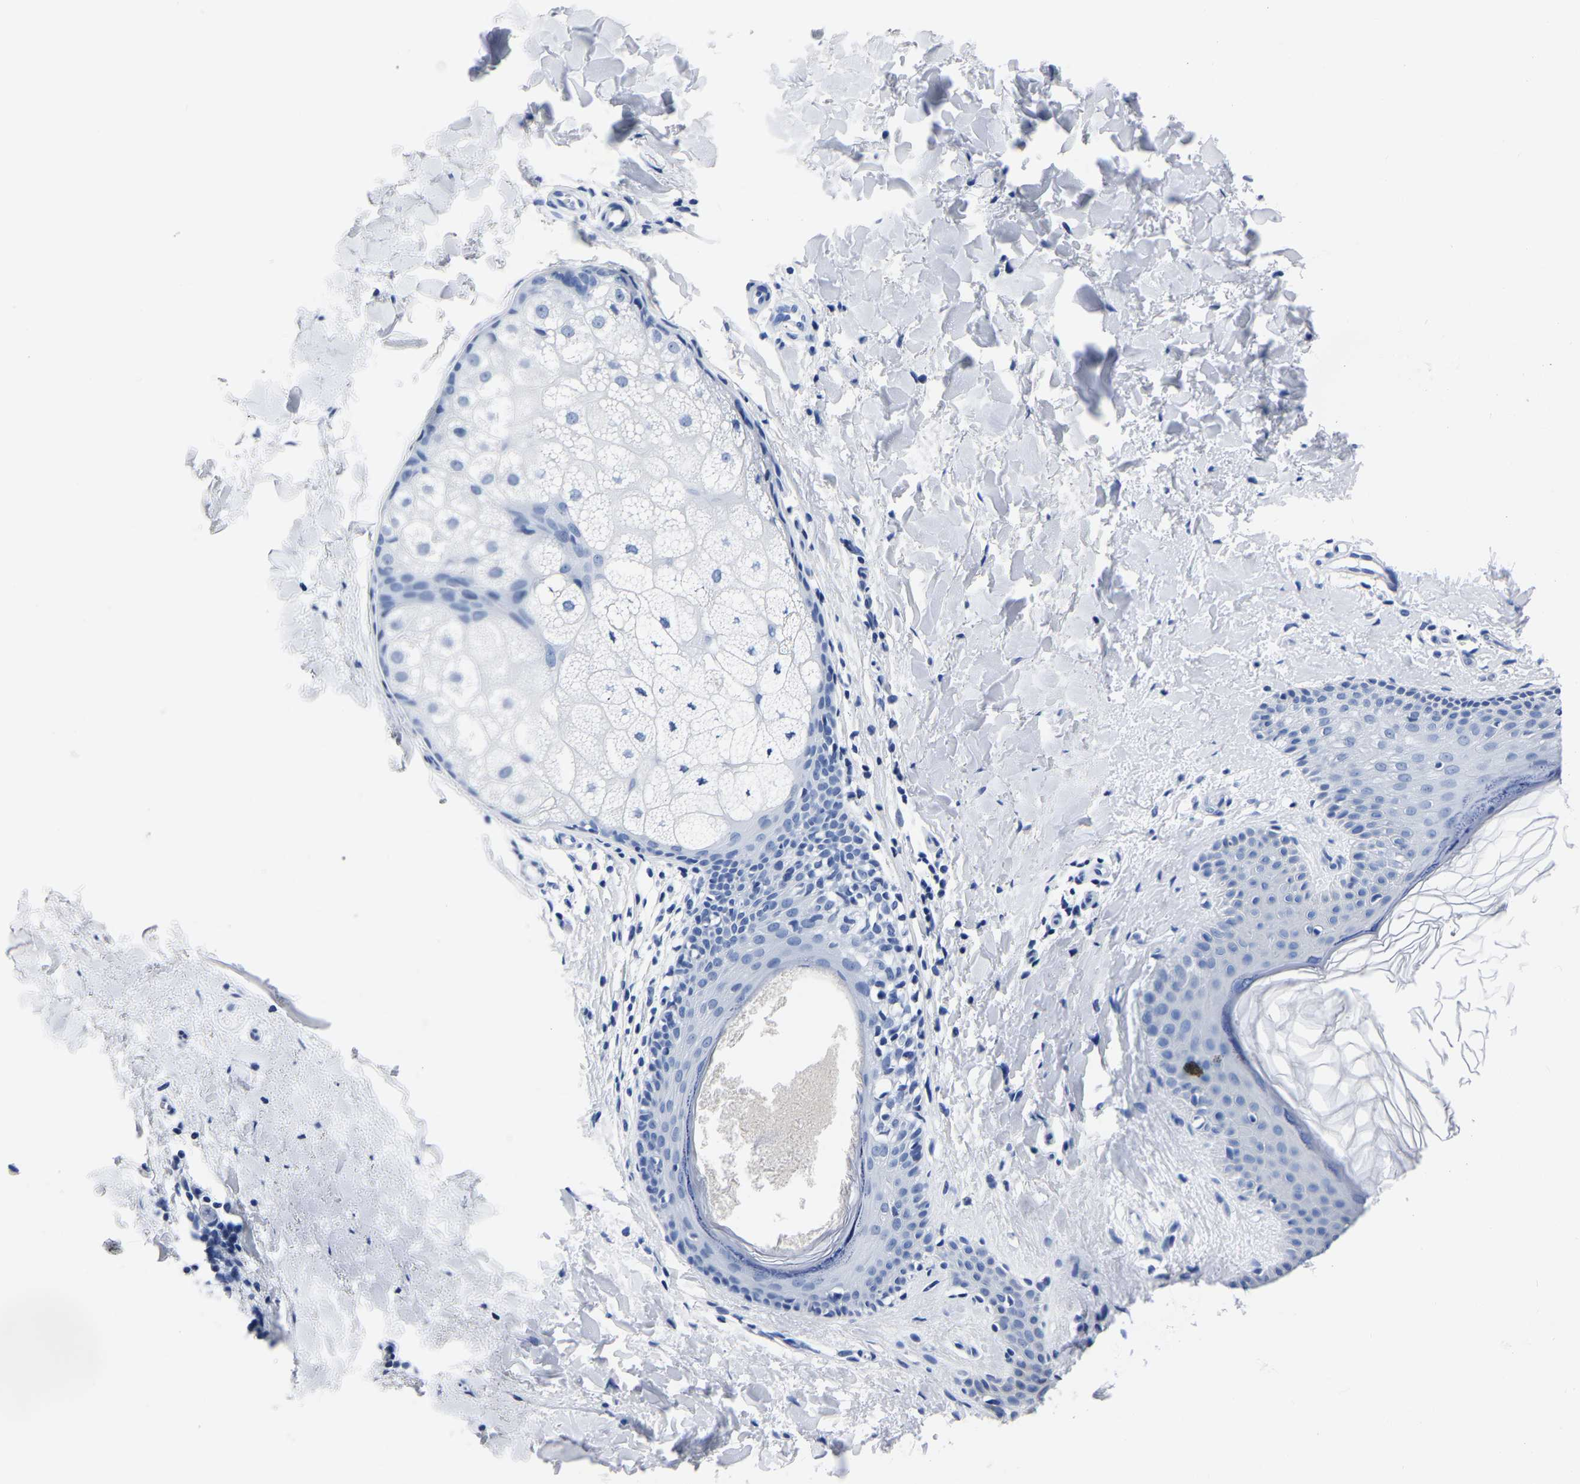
{"staining": {"intensity": "negative", "quantity": "none", "location": "none"}, "tissue": "skin", "cell_type": "Fibroblasts", "image_type": "normal", "snomed": [{"axis": "morphology", "description": "Normal tissue, NOS"}, {"axis": "morphology", "description": "Malignant melanoma, Metastatic site"}, {"axis": "topography", "description": "Skin"}], "caption": "Immunohistochemistry histopathology image of normal skin stained for a protein (brown), which displays no expression in fibroblasts.", "gene": "IMPG2", "patient": {"sex": "male", "age": 41}}